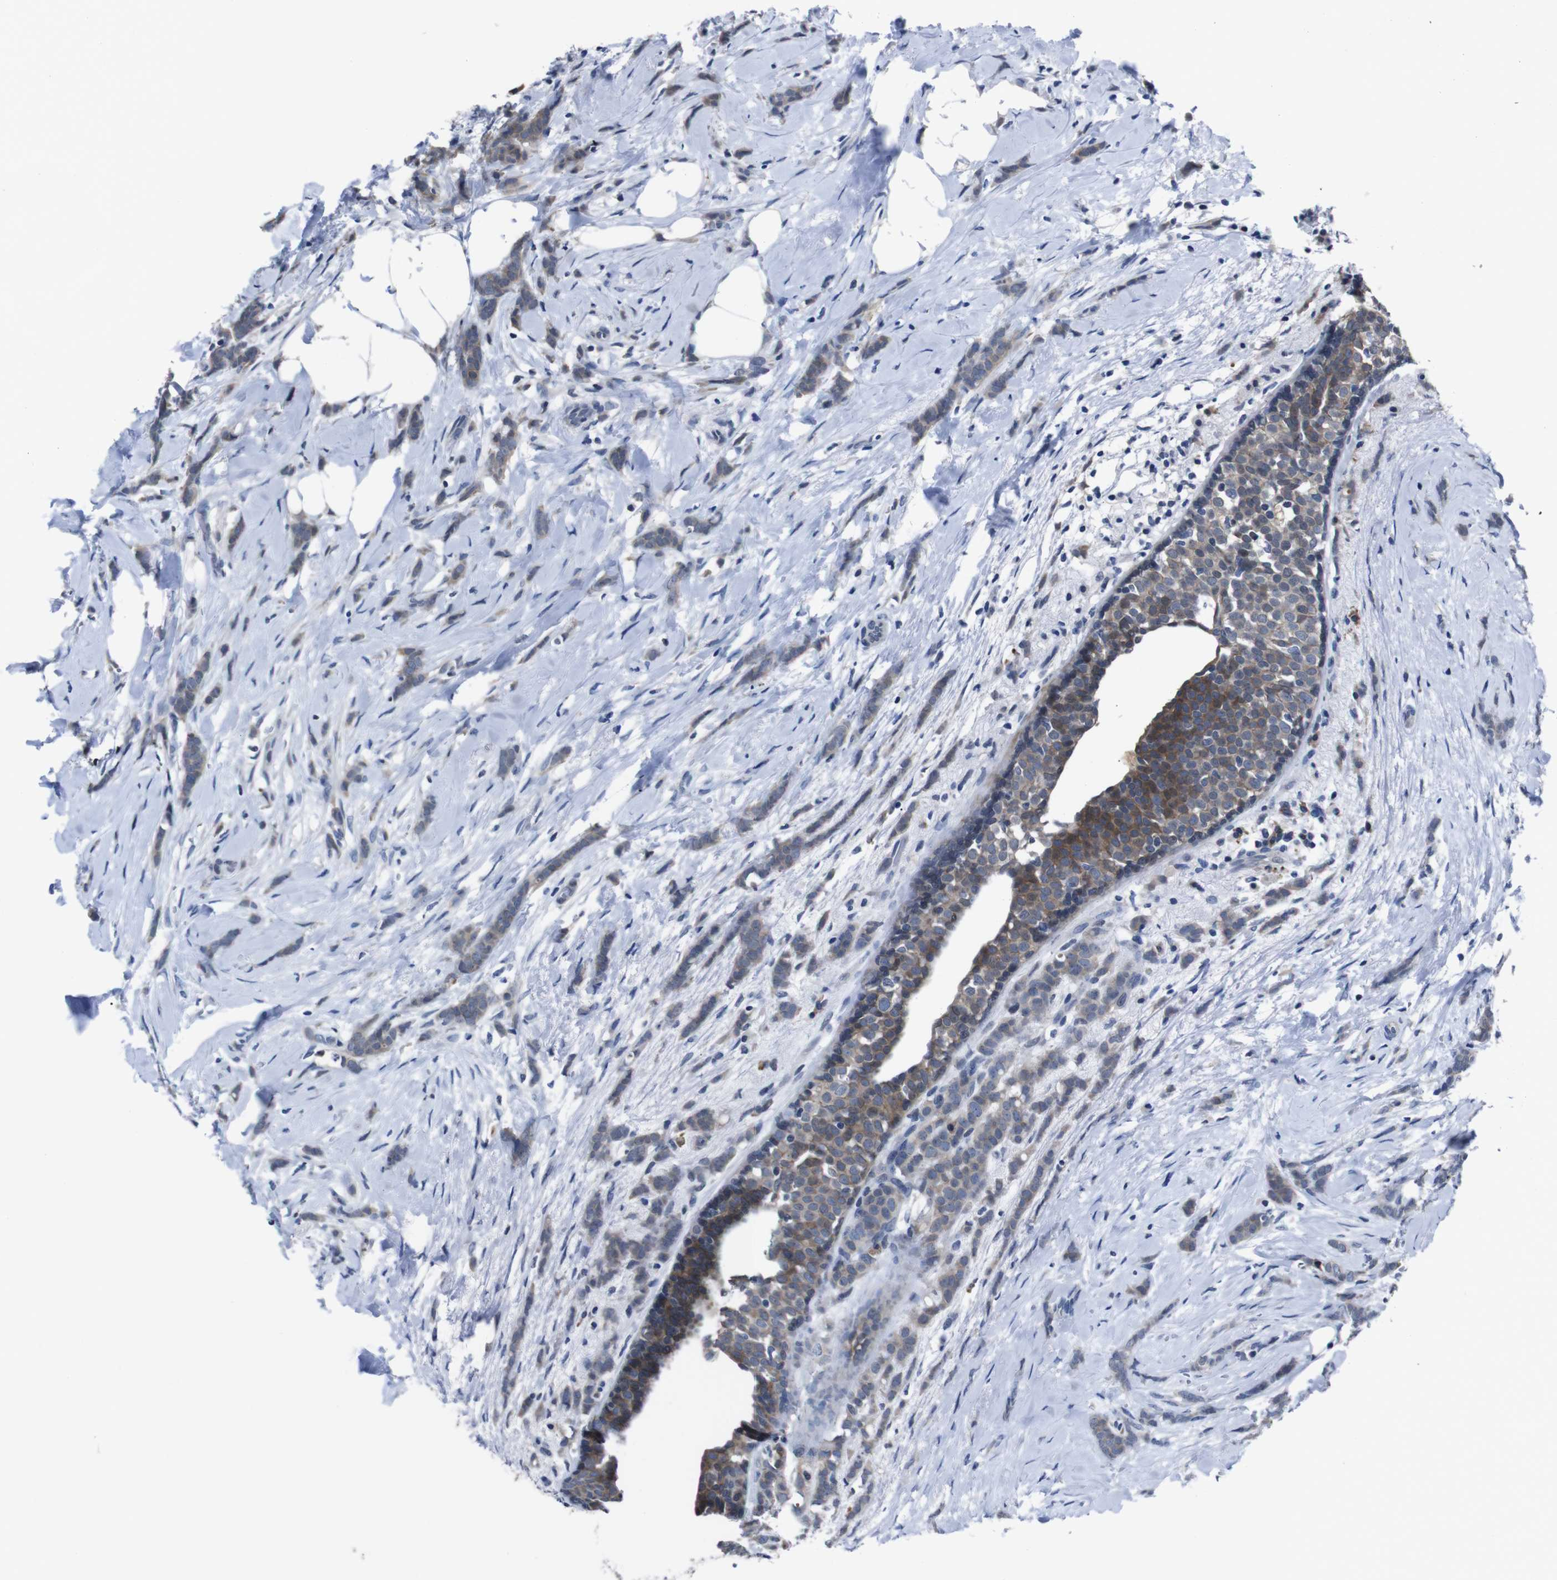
{"staining": {"intensity": "moderate", "quantity": ">75%", "location": "cytoplasmic/membranous"}, "tissue": "breast cancer", "cell_type": "Tumor cells", "image_type": "cancer", "snomed": [{"axis": "morphology", "description": "Lobular carcinoma, in situ"}, {"axis": "morphology", "description": "Lobular carcinoma"}, {"axis": "topography", "description": "Breast"}], "caption": "IHC of lobular carcinoma in situ (breast) reveals medium levels of moderate cytoplasmic/membranous expression in approximately >75% of tumor cells. The protein of interest is shown in brown color, while the nuclei are stained blue.", "gene": "SEMA4B", "patient": {"sex": "female", "age": 41}}